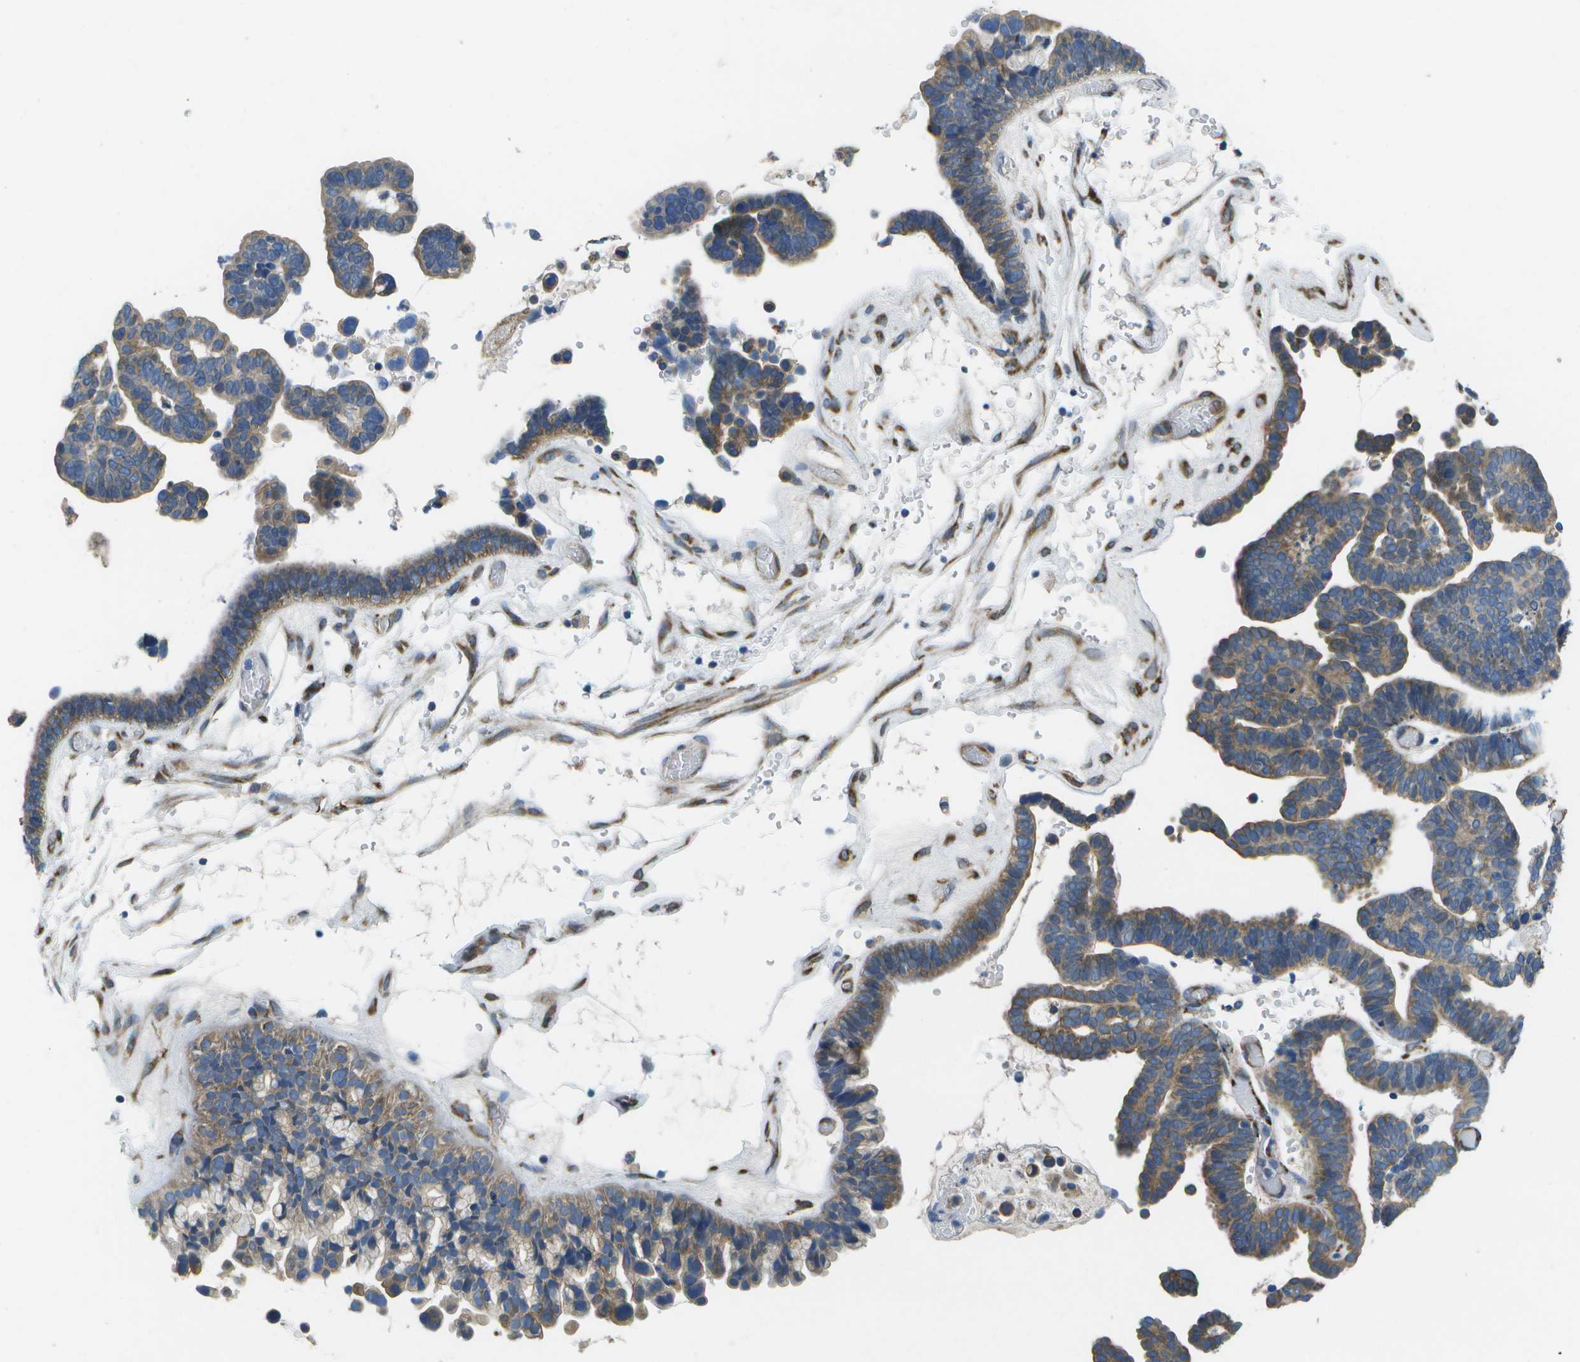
{"staining": {"intensity": "weak", "quantity": ">75%", "location": "cytoplasmic/membranous"}, "tissue": "ovarian cancer", "cell_type": "Tumor cells", "image_type": "cancer", "snomed": [{"axis": "morphology", "description": "Cystadenocarcinoma, serous, NOS"}, {"axis": "topography", "description": "Ovary"}], "caption": "An image of serous cystadenocarcinoma (ovarian) stained for a protein displays weak cytoplasmic/membranous brown staining in tumor cells.", "gene": "P3H1", "patient": {"sex": "female", "age": 56}}